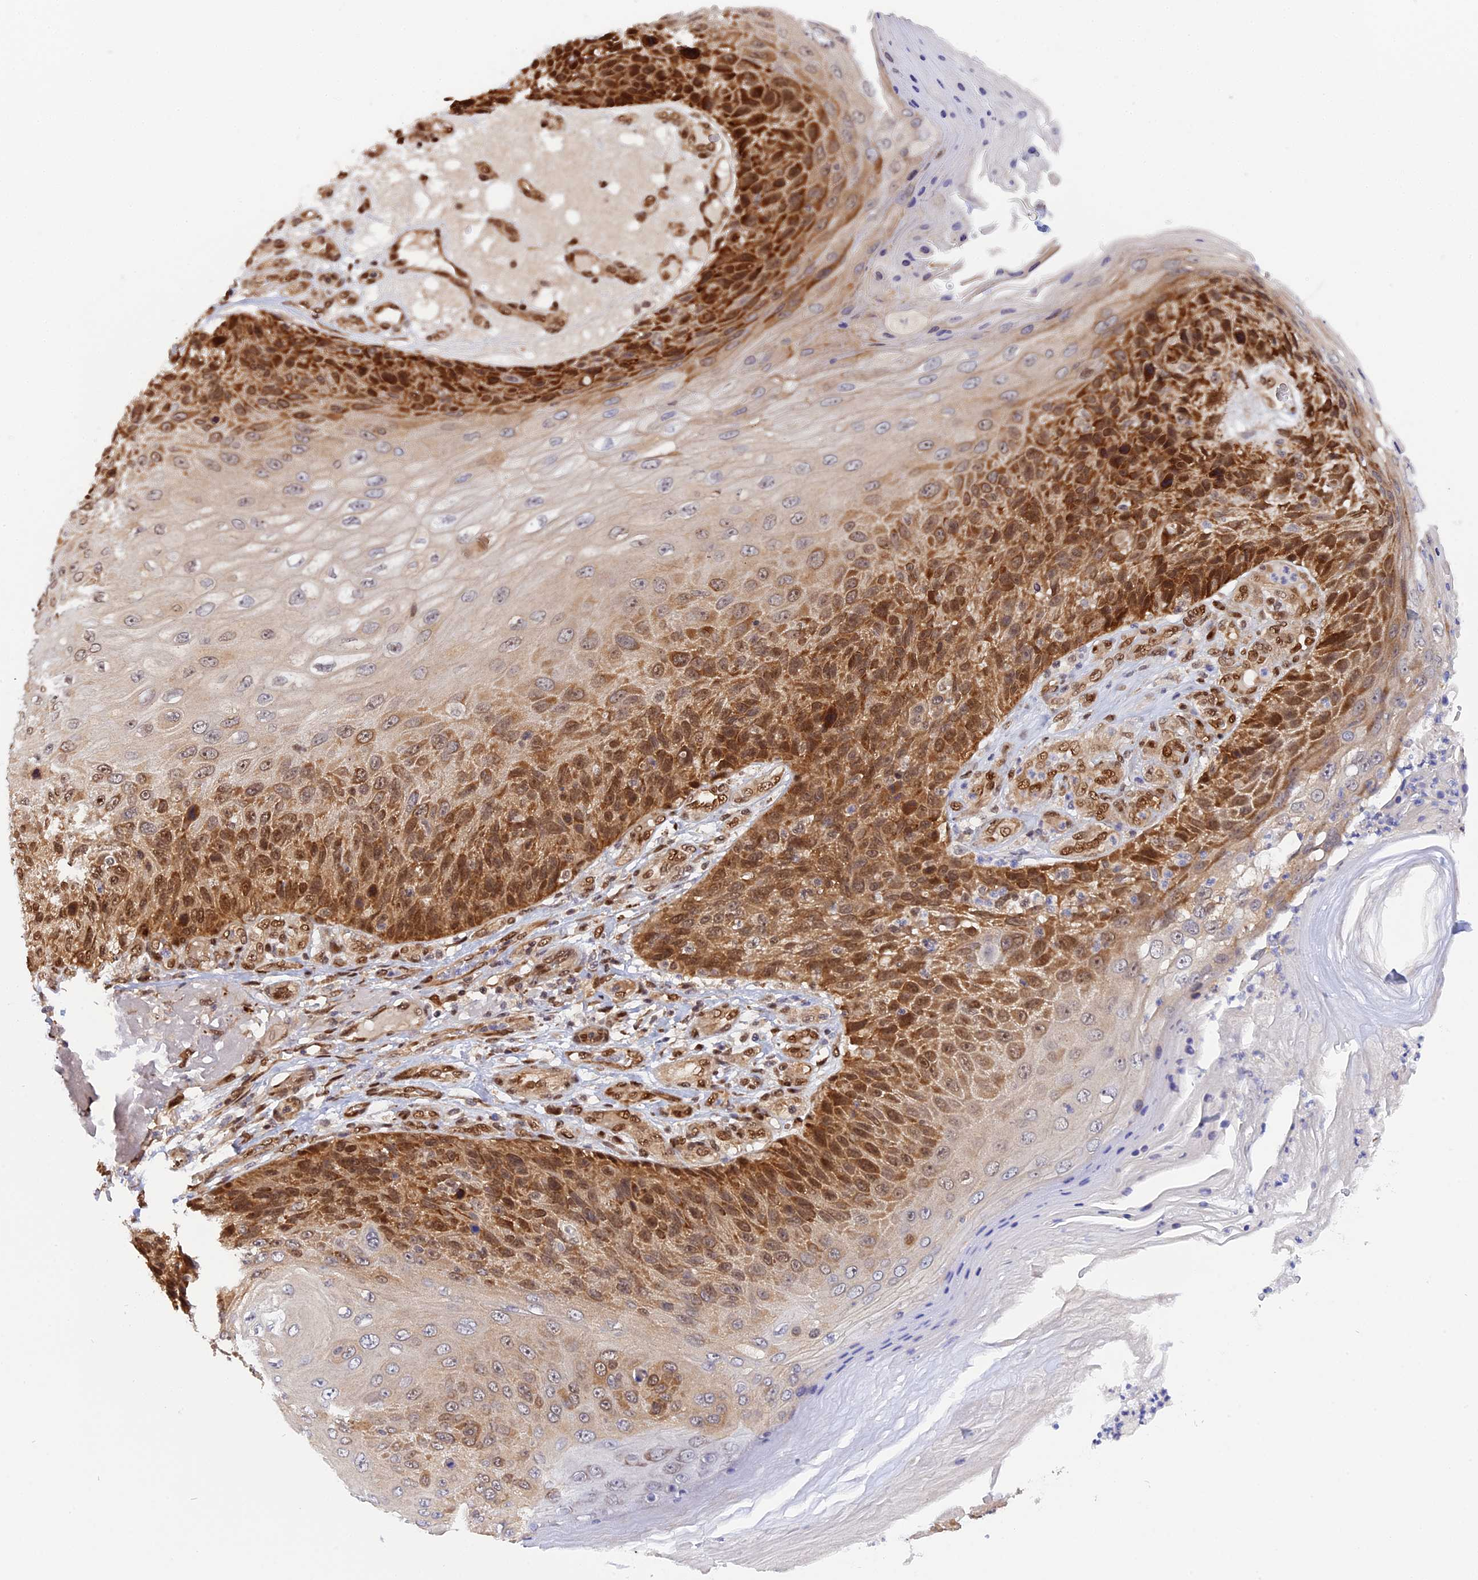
{"staining": {"intensity": "strong", "quantity": ">75%", "location": "cytoplasmic/membranous,nuclear"}, "tissue": "skin cancer", "cell_type": "Tumor cells", "image_type": "cancer", "snomed": [{"axis": "morphology", "description": "Squamous cell carcinoma, NOS"}, {"axis": "topography", "description": "Skin"}], "caption": "A brown stain shows strong cytoplasmic/membranous and nuclear positivity of a protein in human skin cancer tumor cells. The protein is shown in brown color, while the nuclei are stained blue.", "gene": "ZNF428", "patient": {"sex": "female", "age": 88}}